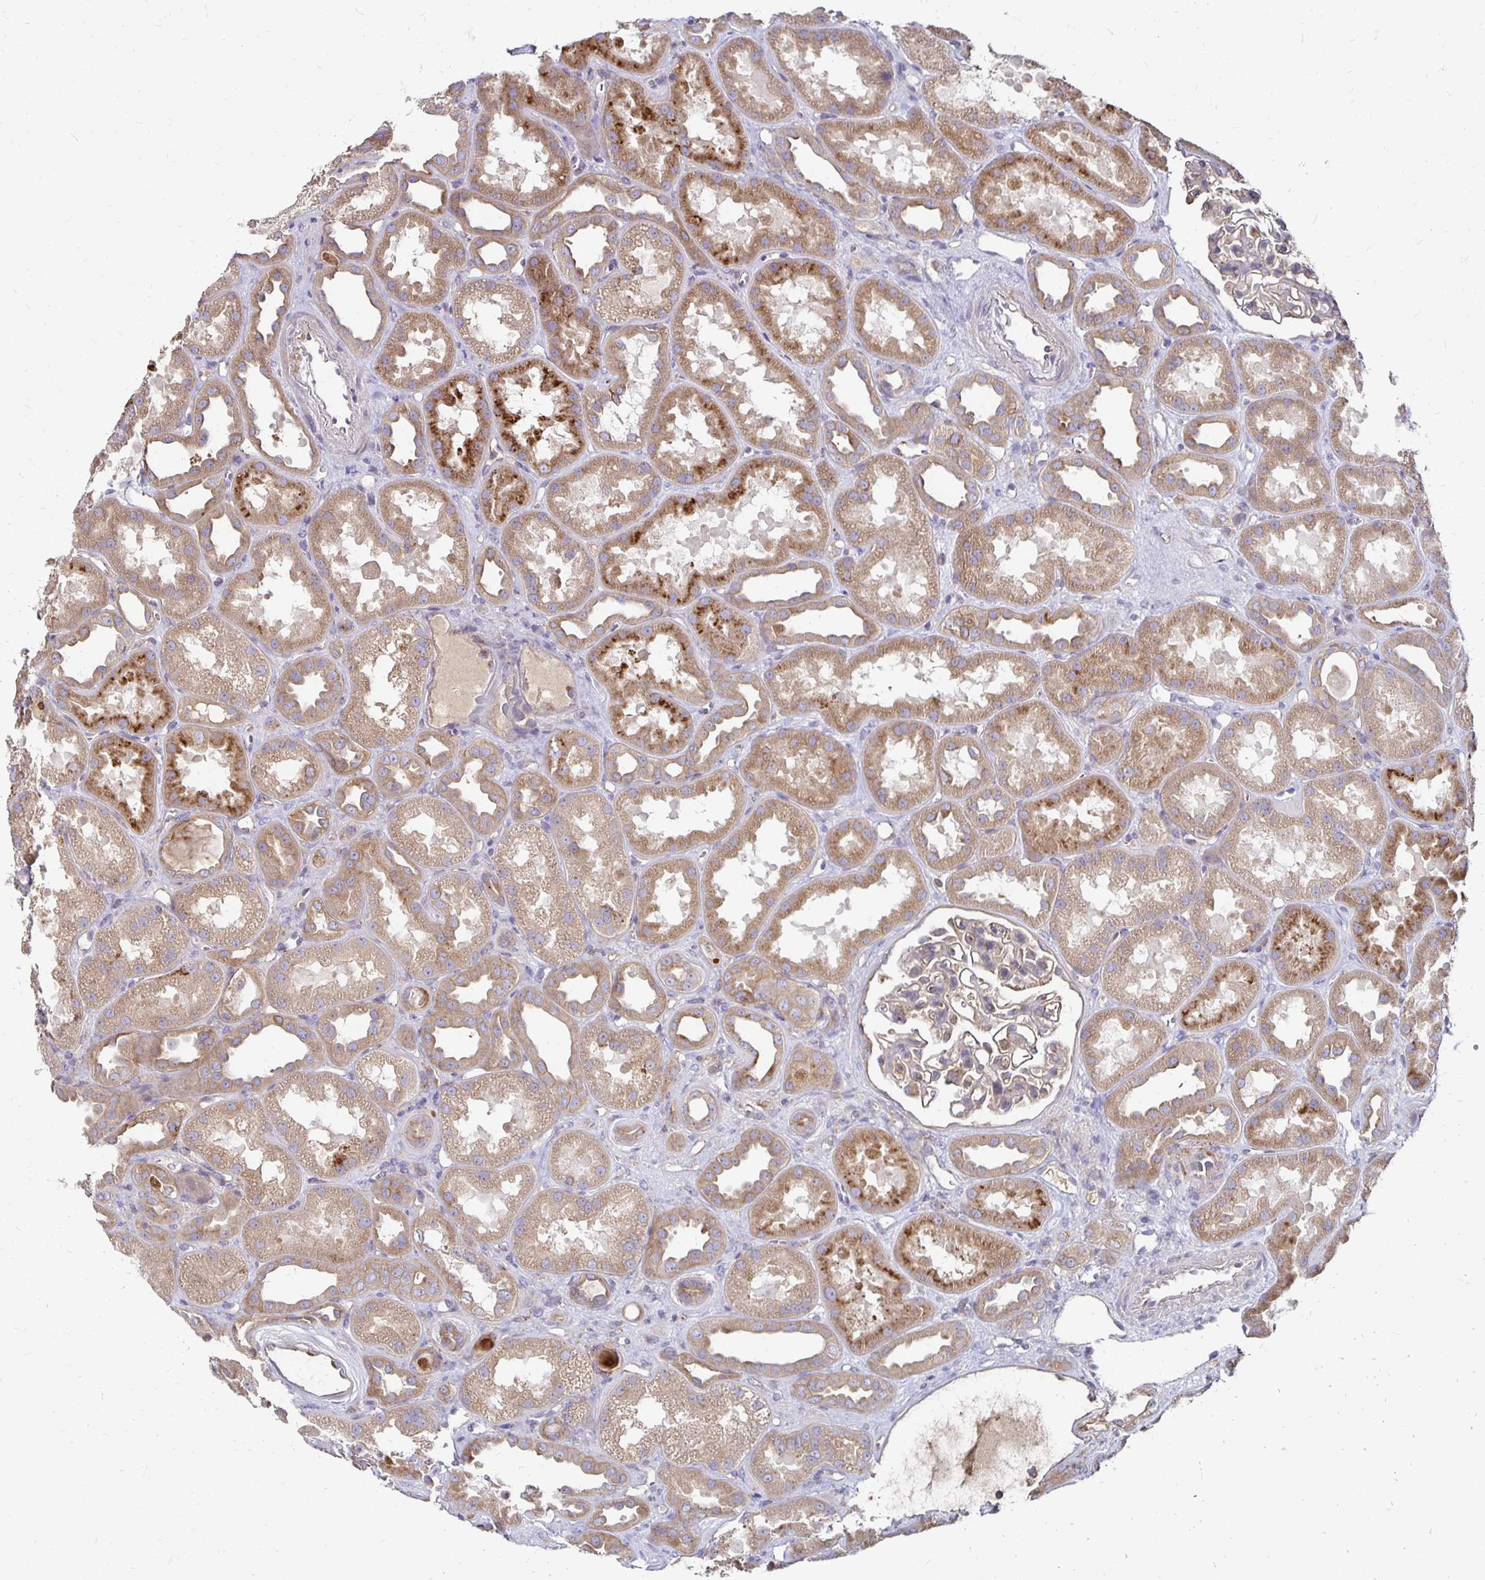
{"staining": {"intensity": "weak", "quantity": "25%-75%", "location": "cytoplasmic/membranous"}, "tissue": "kidney", "cell_type": "Cells in glomeruli", "image_type": "normal", "snomed": [{"axis": "morphology", "description": "Normal tissue, NOS"}, {"axis": "topography", "description": "Kidney"}], "caption": "Kidney stained with IHC shows weak cytoplasmic/membranous positivity in approximately 25%-75% of cells in glomeruli.", "gene": "NCSTN", "patient": {"sex": "male", "age": 61}}